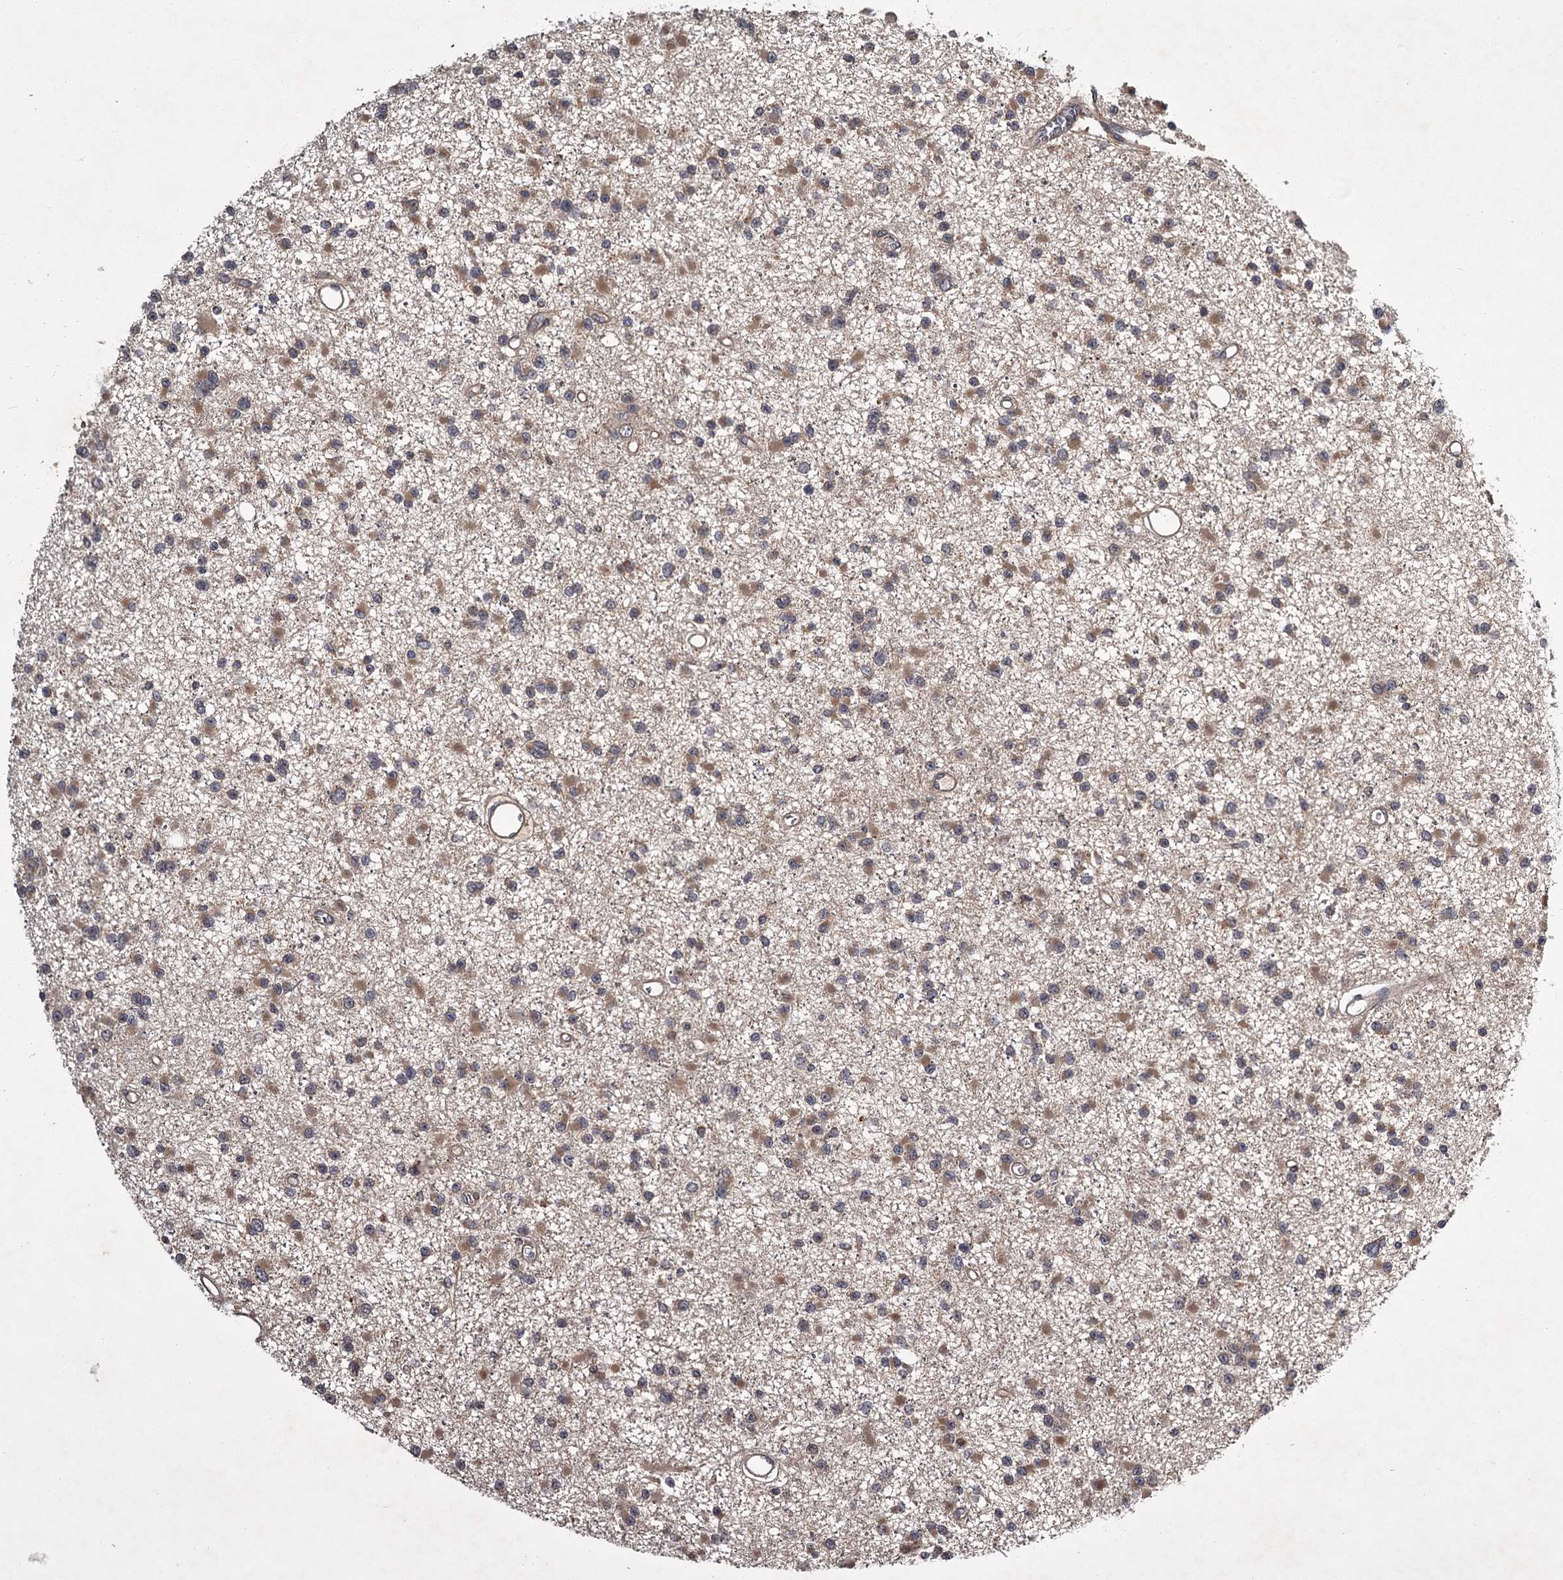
{"staining": {"intensity": "weak", "quantity": ">75%", "location": "cytoplasmic/membranous"}, "tissue": "glioma", "cell_type": "Tumor cells", "image_type": "cancer", "snomed": [{"axis": "morphology", "description": "Glioma, malignant, Low grade"}, {"axis": "topography", "description": "Brain"}], "caption": "A brown stain highlights weak cytoplasmic/membranous expression of a protein in human low-grade glioma (malignant) tumor cells. (DAB IHC with brightfield microscopy, high magnification).", "gene": "UNC93B1", "patient": {"sex": "female", "age": 22}}